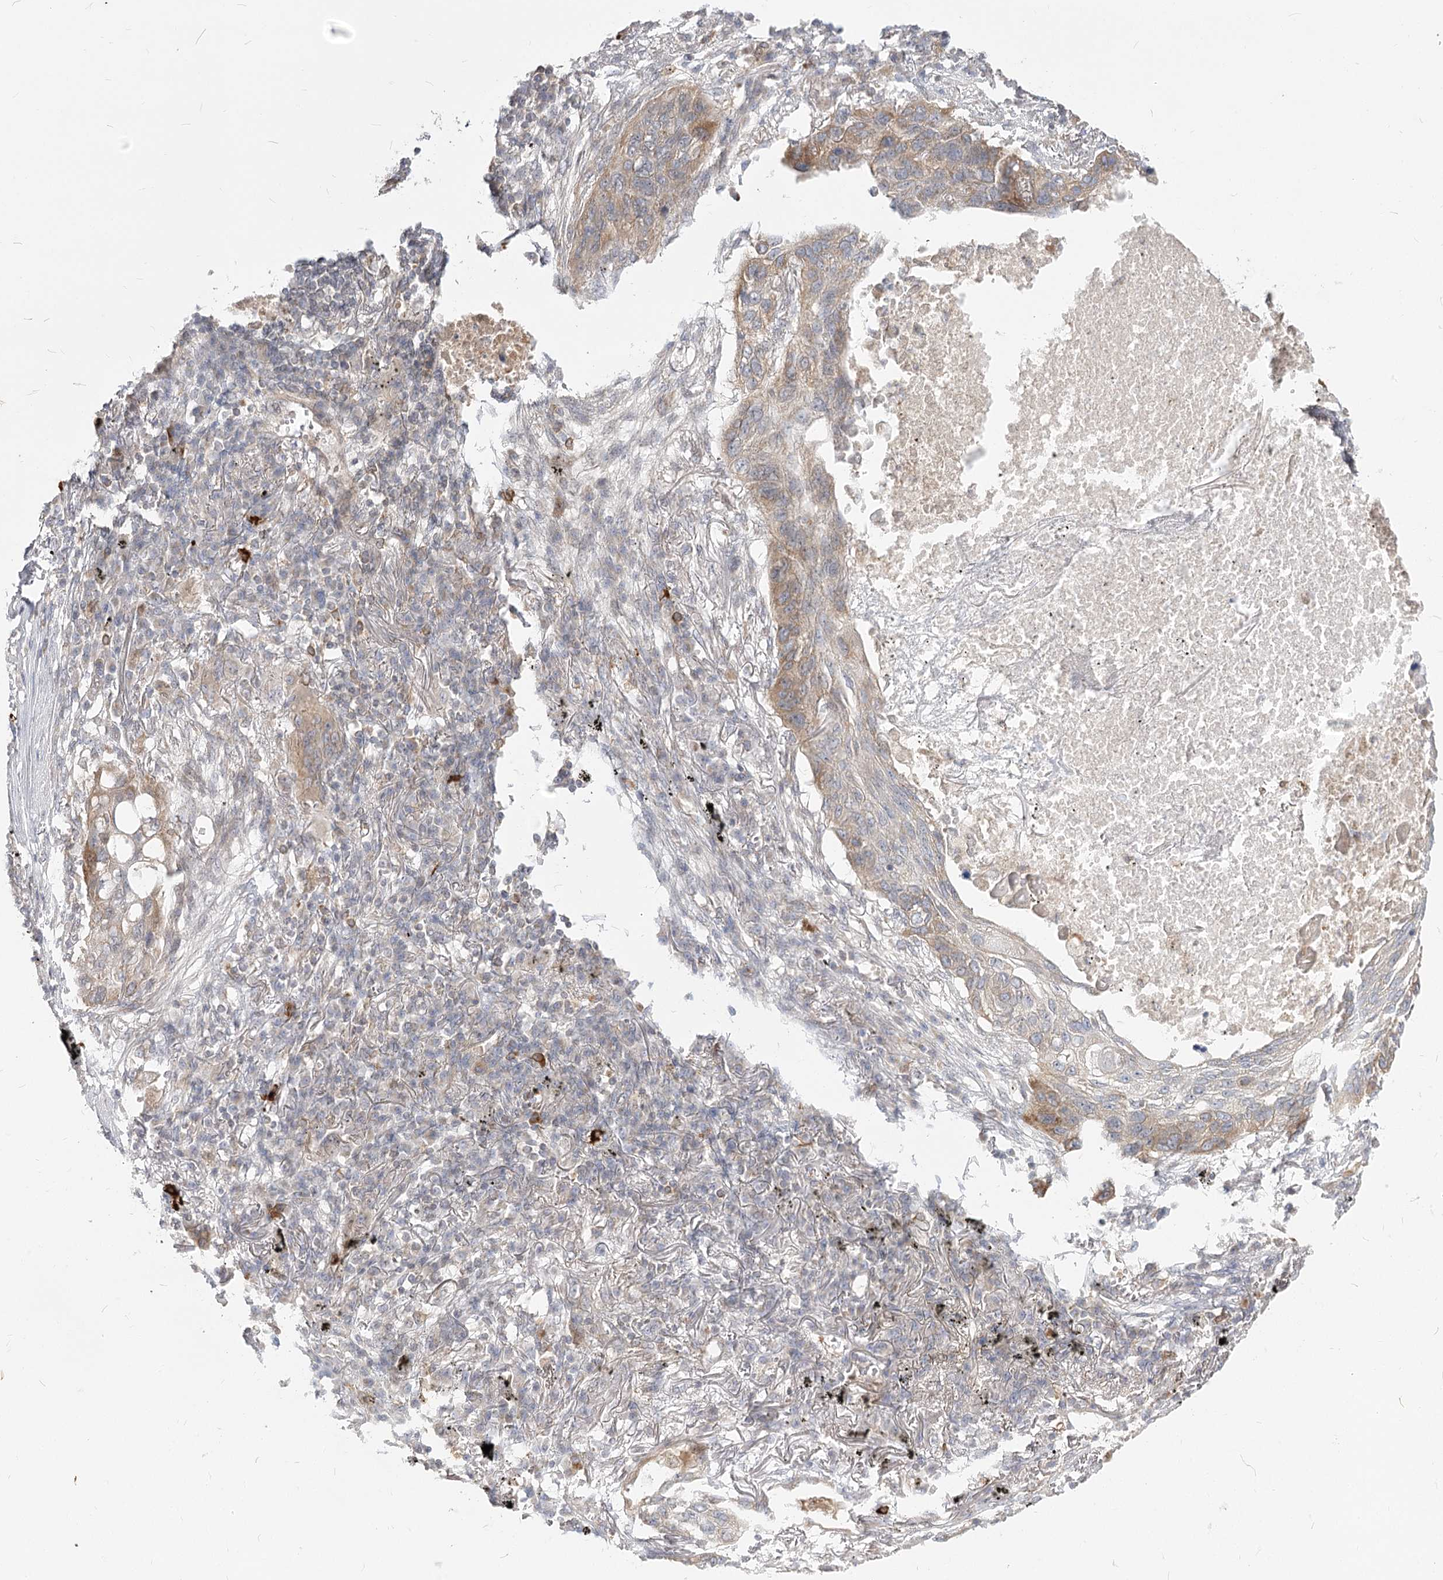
{"staining": {"intensity": "moderate", "quantity": "25%-75%", "location": "cytoplasmic/membranous"}, "tissue": "lung cancer", "cell_type": "Tumor cells", "image_type": "cancer", "snomed": [{"axis": "morphology", "description": "Squamous cell carcinoma, NOS"}, {"axis": "topography", "description": "Lung"}], "caption": "This is an image of immunohistochemistry staining of lung cancer (squamous cell carcinoma), which shows moderate expression in the cytoplasmic/membranous of tumor cells.", "gene": "MTMR3", "patient": {"sex": "female", "age": 63}}